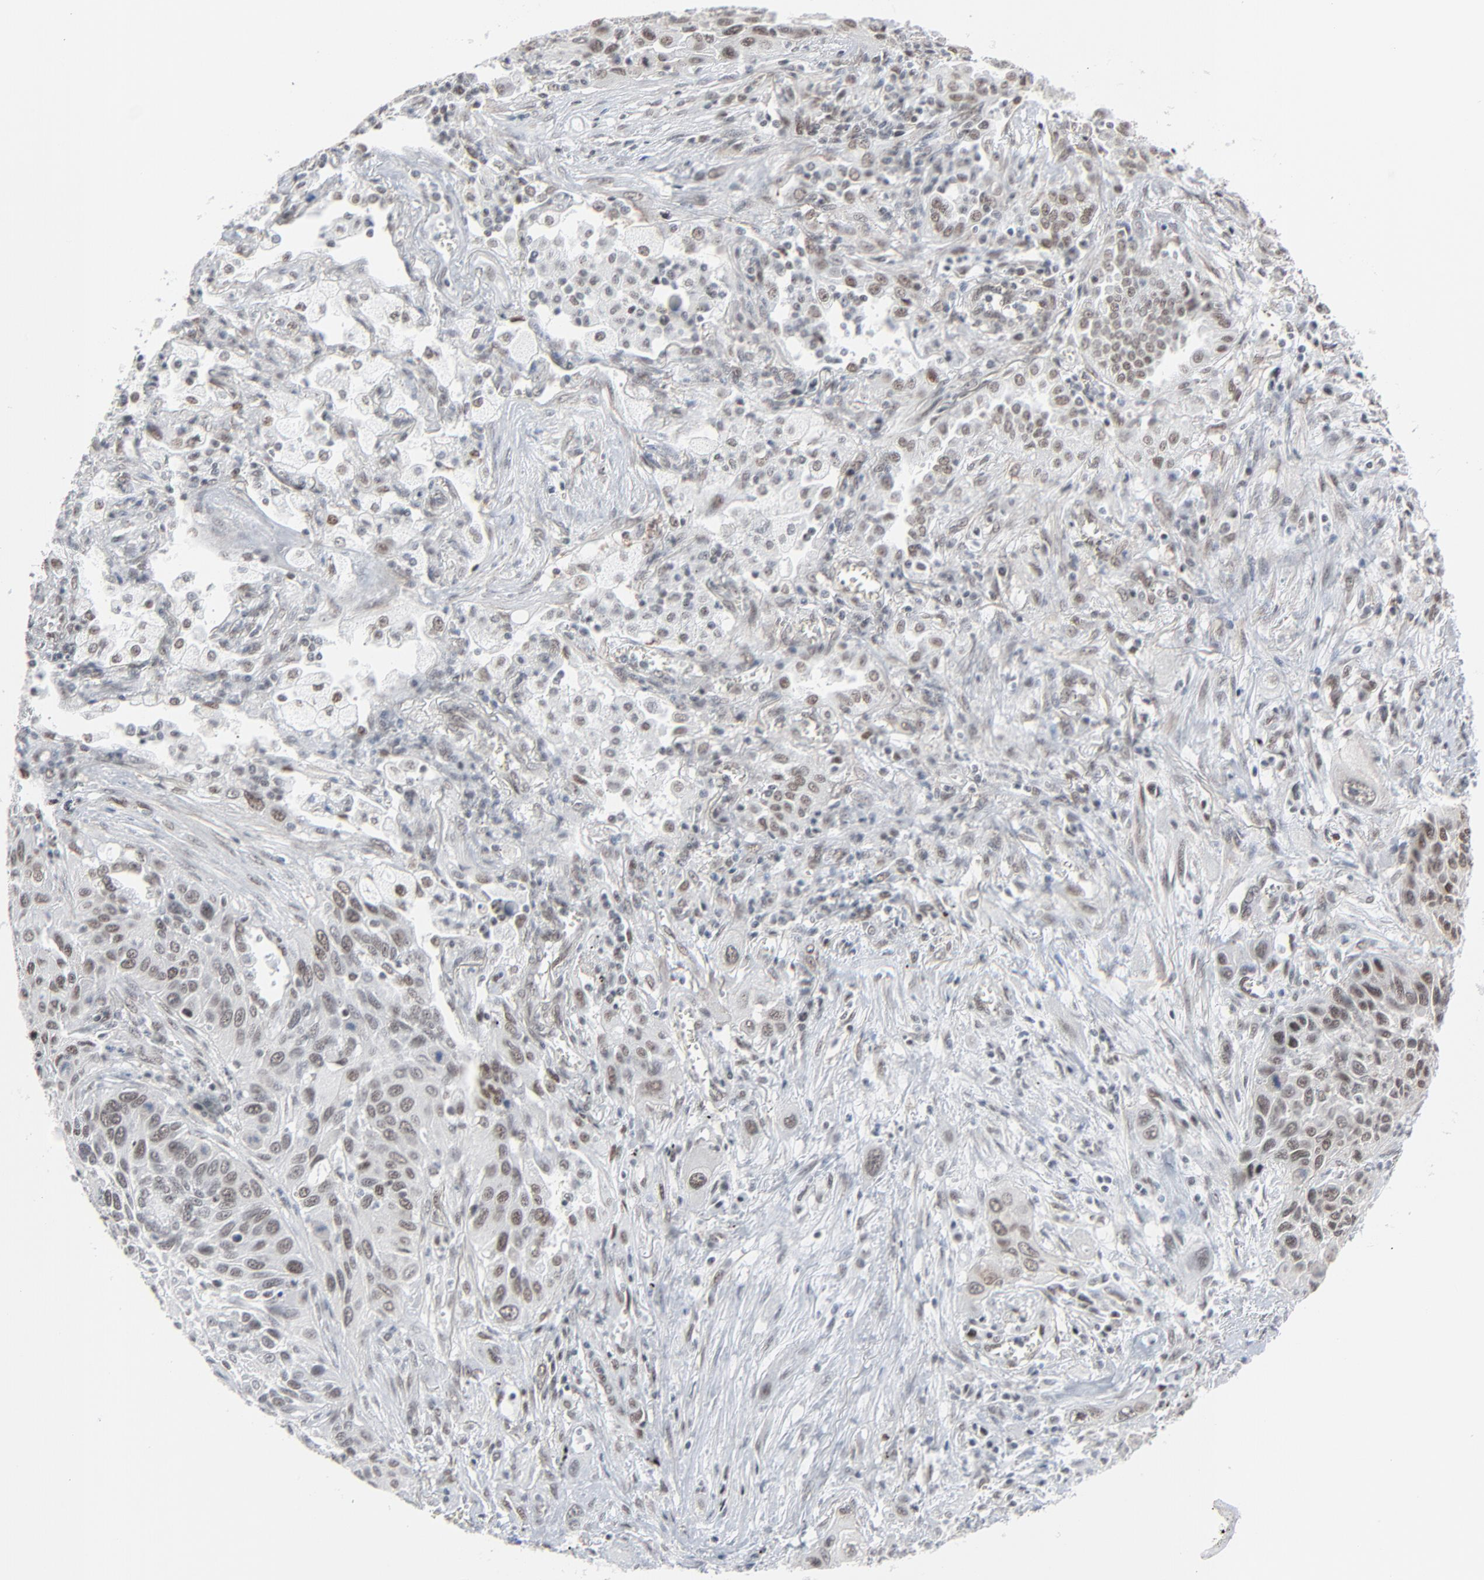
{"staining": {"intensity": "moderate", "quantity": "25%-75%", "location": "nuclear"}, "tissue": "lung cancer", "cell_type": "Tumor cells", "image_type": "cancer", "snomed": [{"axis": "morphology", "description": "Squamous cell carcinoma, NOS"}, {"axis": "topography", "description": "Lung"}], "caption": "Immunohistochemical staining of squamous cell carcinoma (lung) reveals moderate nuclear protein expression in approximately 25%-75% of tumor cells.", "gene": "FBXO28", "patient": {"sex": "female", "age": 76}}